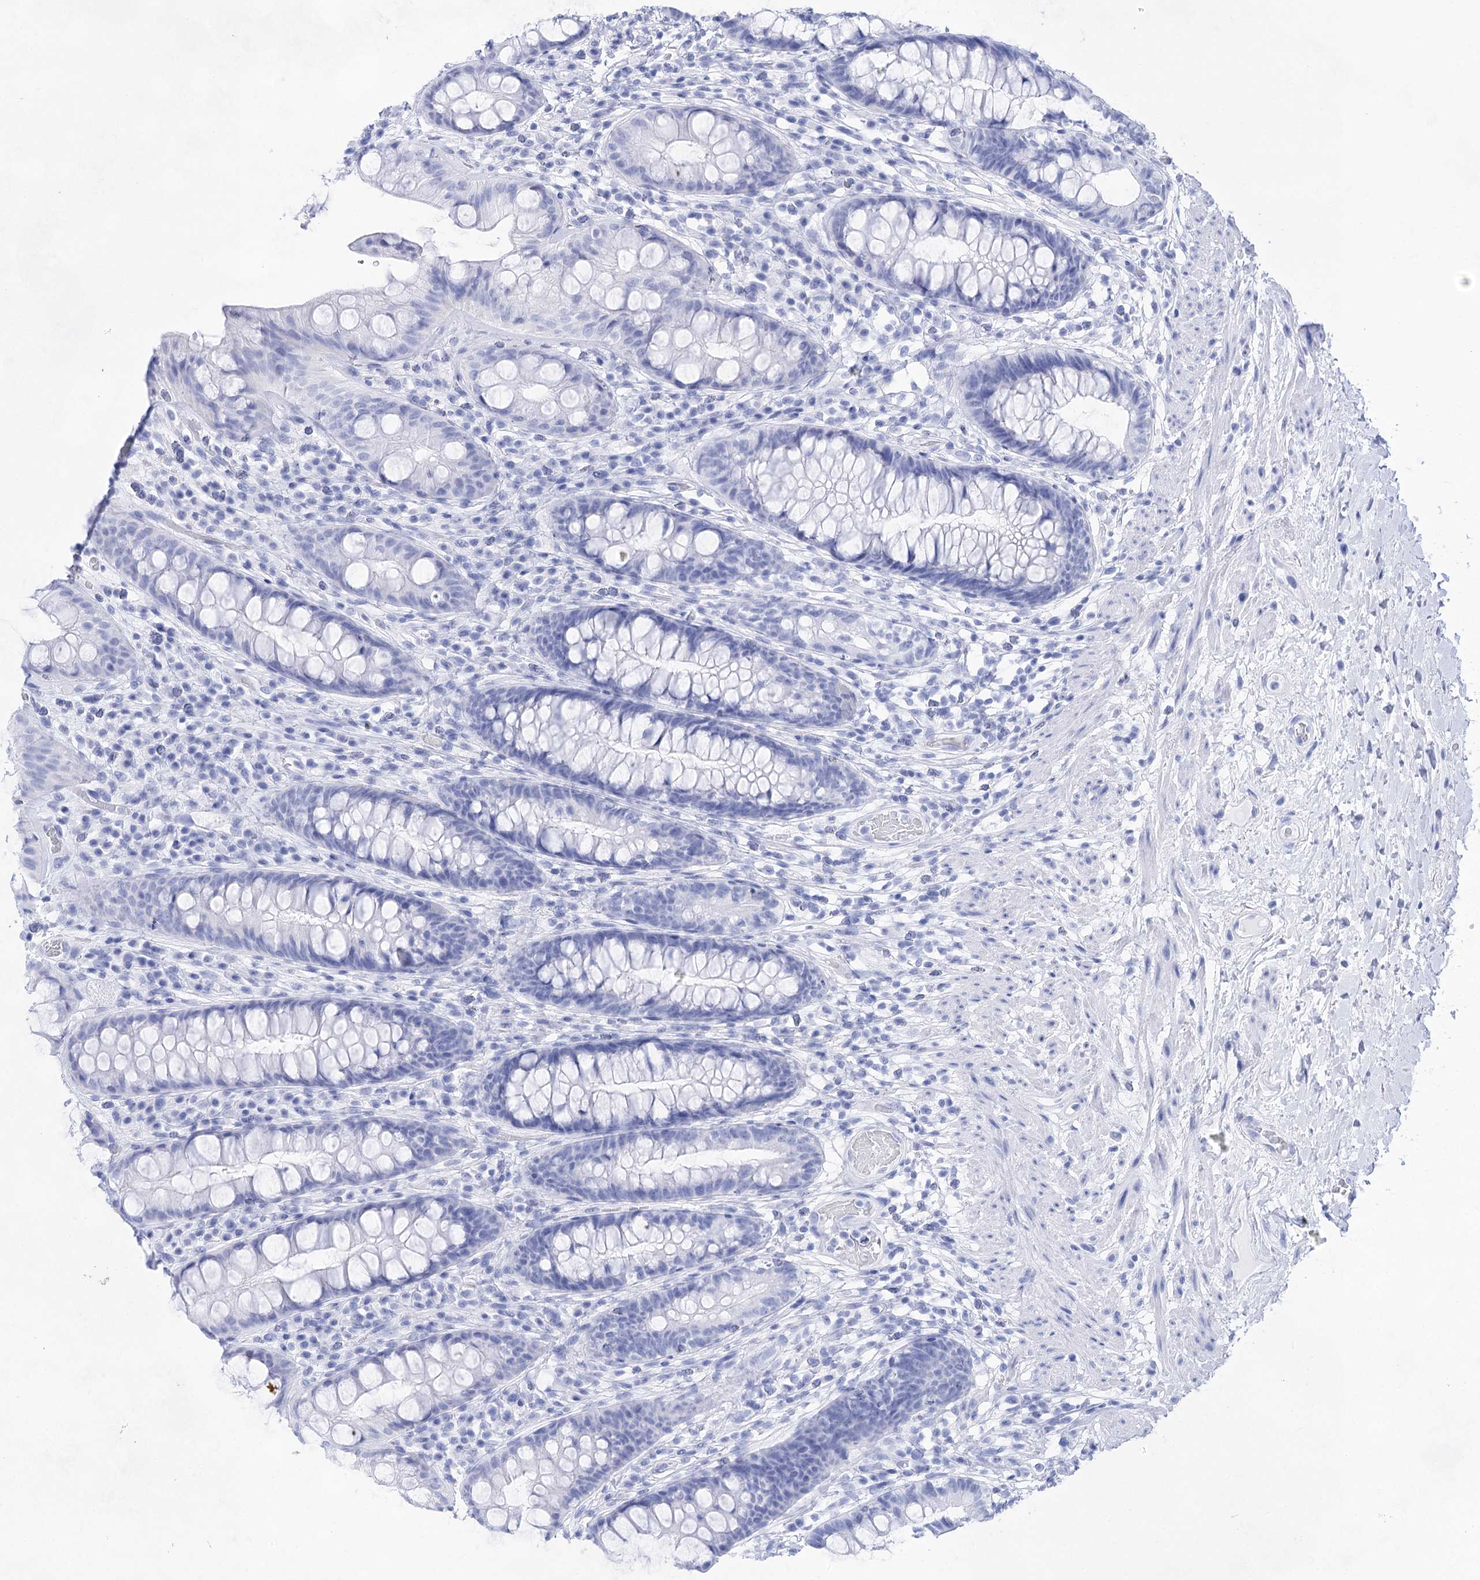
{"staining": {"intensity": "negative", "quantity": "none", "location": "none"}, "tissue": "rectum", "cell_type": "Glandular cells", "image_type": "normal", "snomed": [{"axis": "morphology", "description": "Normal tissue, NOS"}, {"axis": "topography", "description": "Rectum"}], "caption": "A high-resolution histopathology image shows immunohistochemistry staining of benign rectum, which displays no significant positivity in glandular cells.", "gene": "LALBA", "patient": {"sex": "male", "age": 74}}